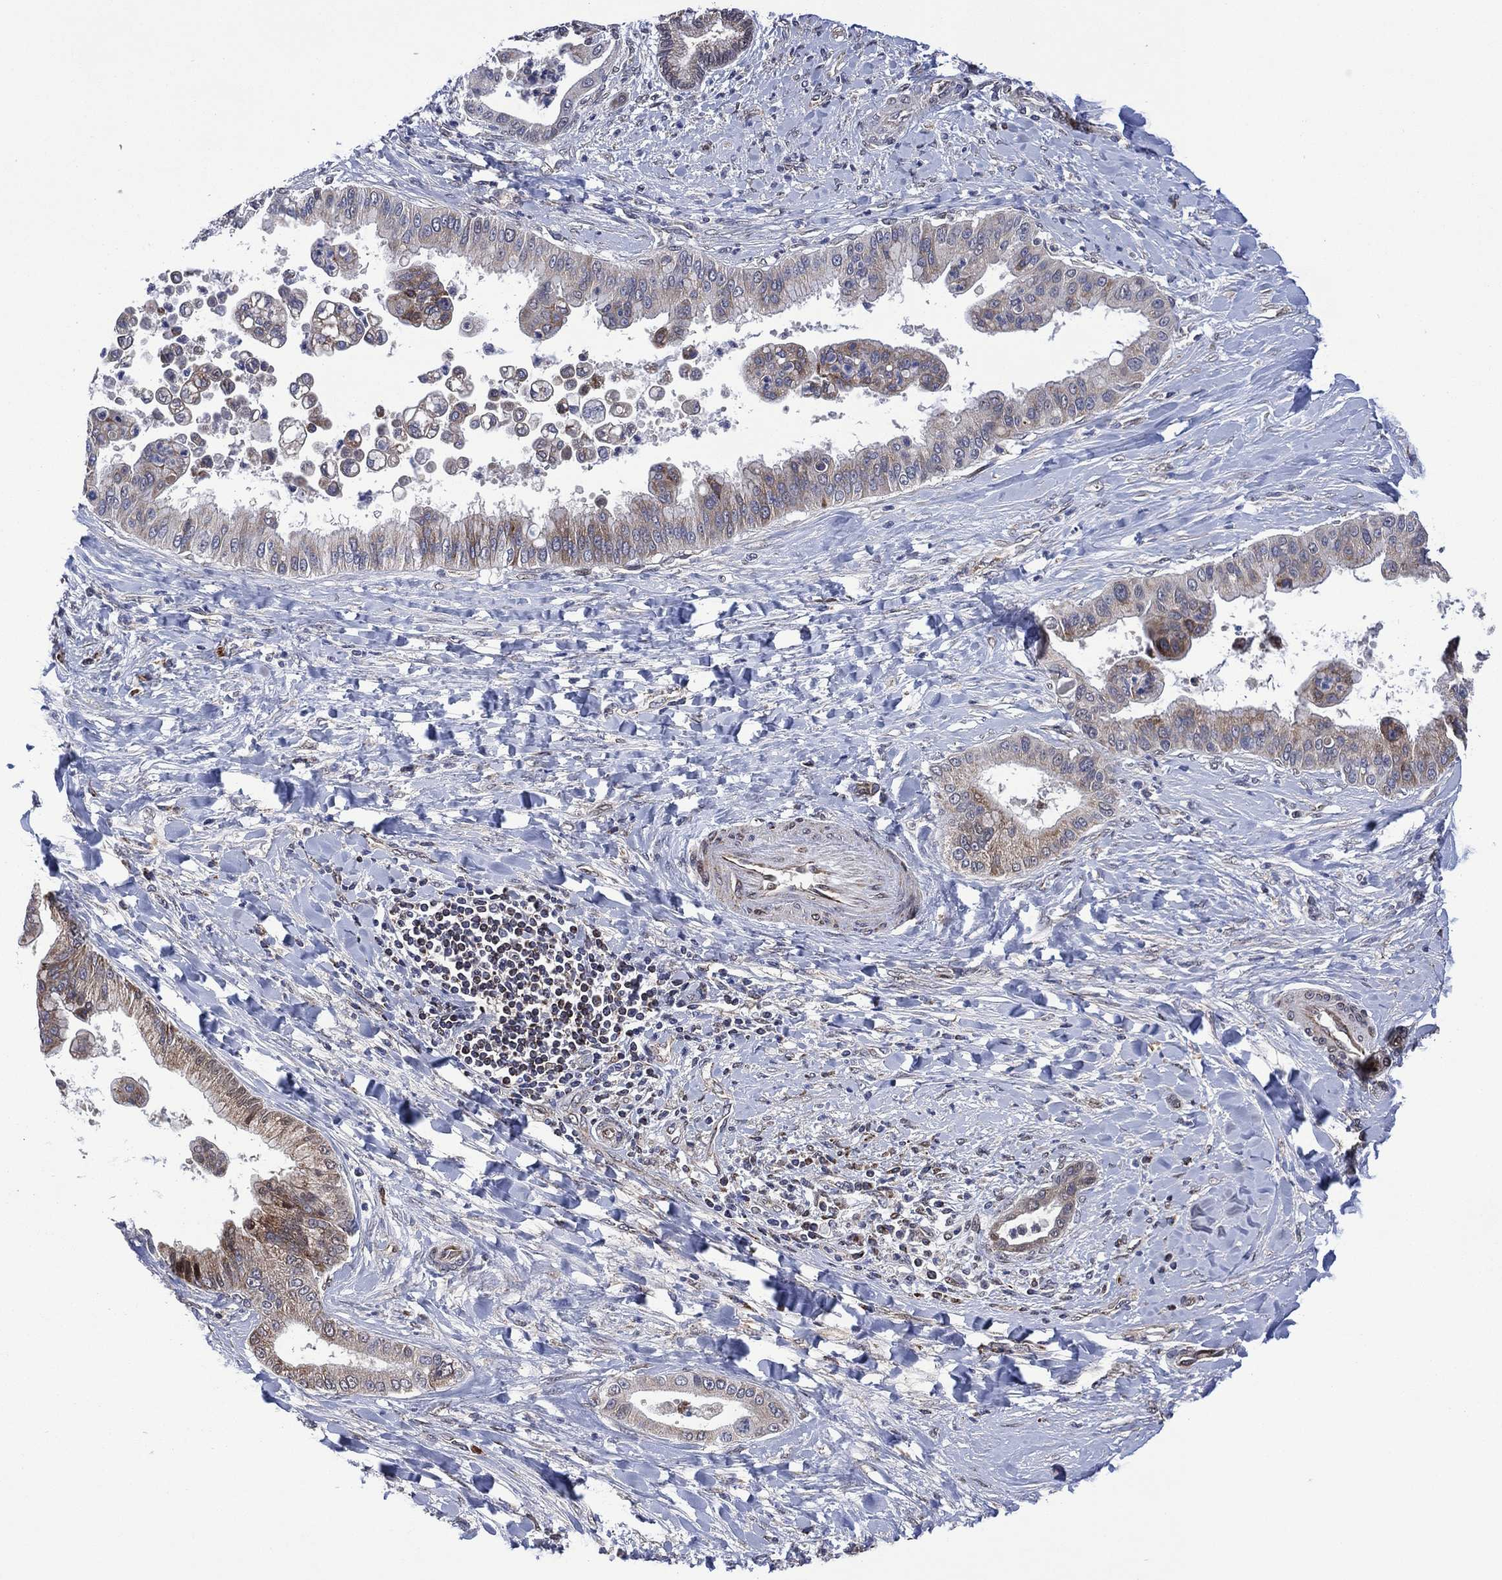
{"staining": {"intensity": "negative", "quantity": "none", "location": "none"}, "tissue": "liver cancer", "cell_type": "Tumor cells", "image_type": "cancer", "snomed": [{"axis": "morphology", "description": "Cholangiocarcinoma"}, {"axis": "topography", "description": "Liver"}], "caption": "Immunohistochemical staining of liver cholangiocarcinoma demonstrates no significant positivity in tumor cells. Nuclei are stained in blue.", "gene": "HTD2", "patient": {"sex": "female", "age": 54}}